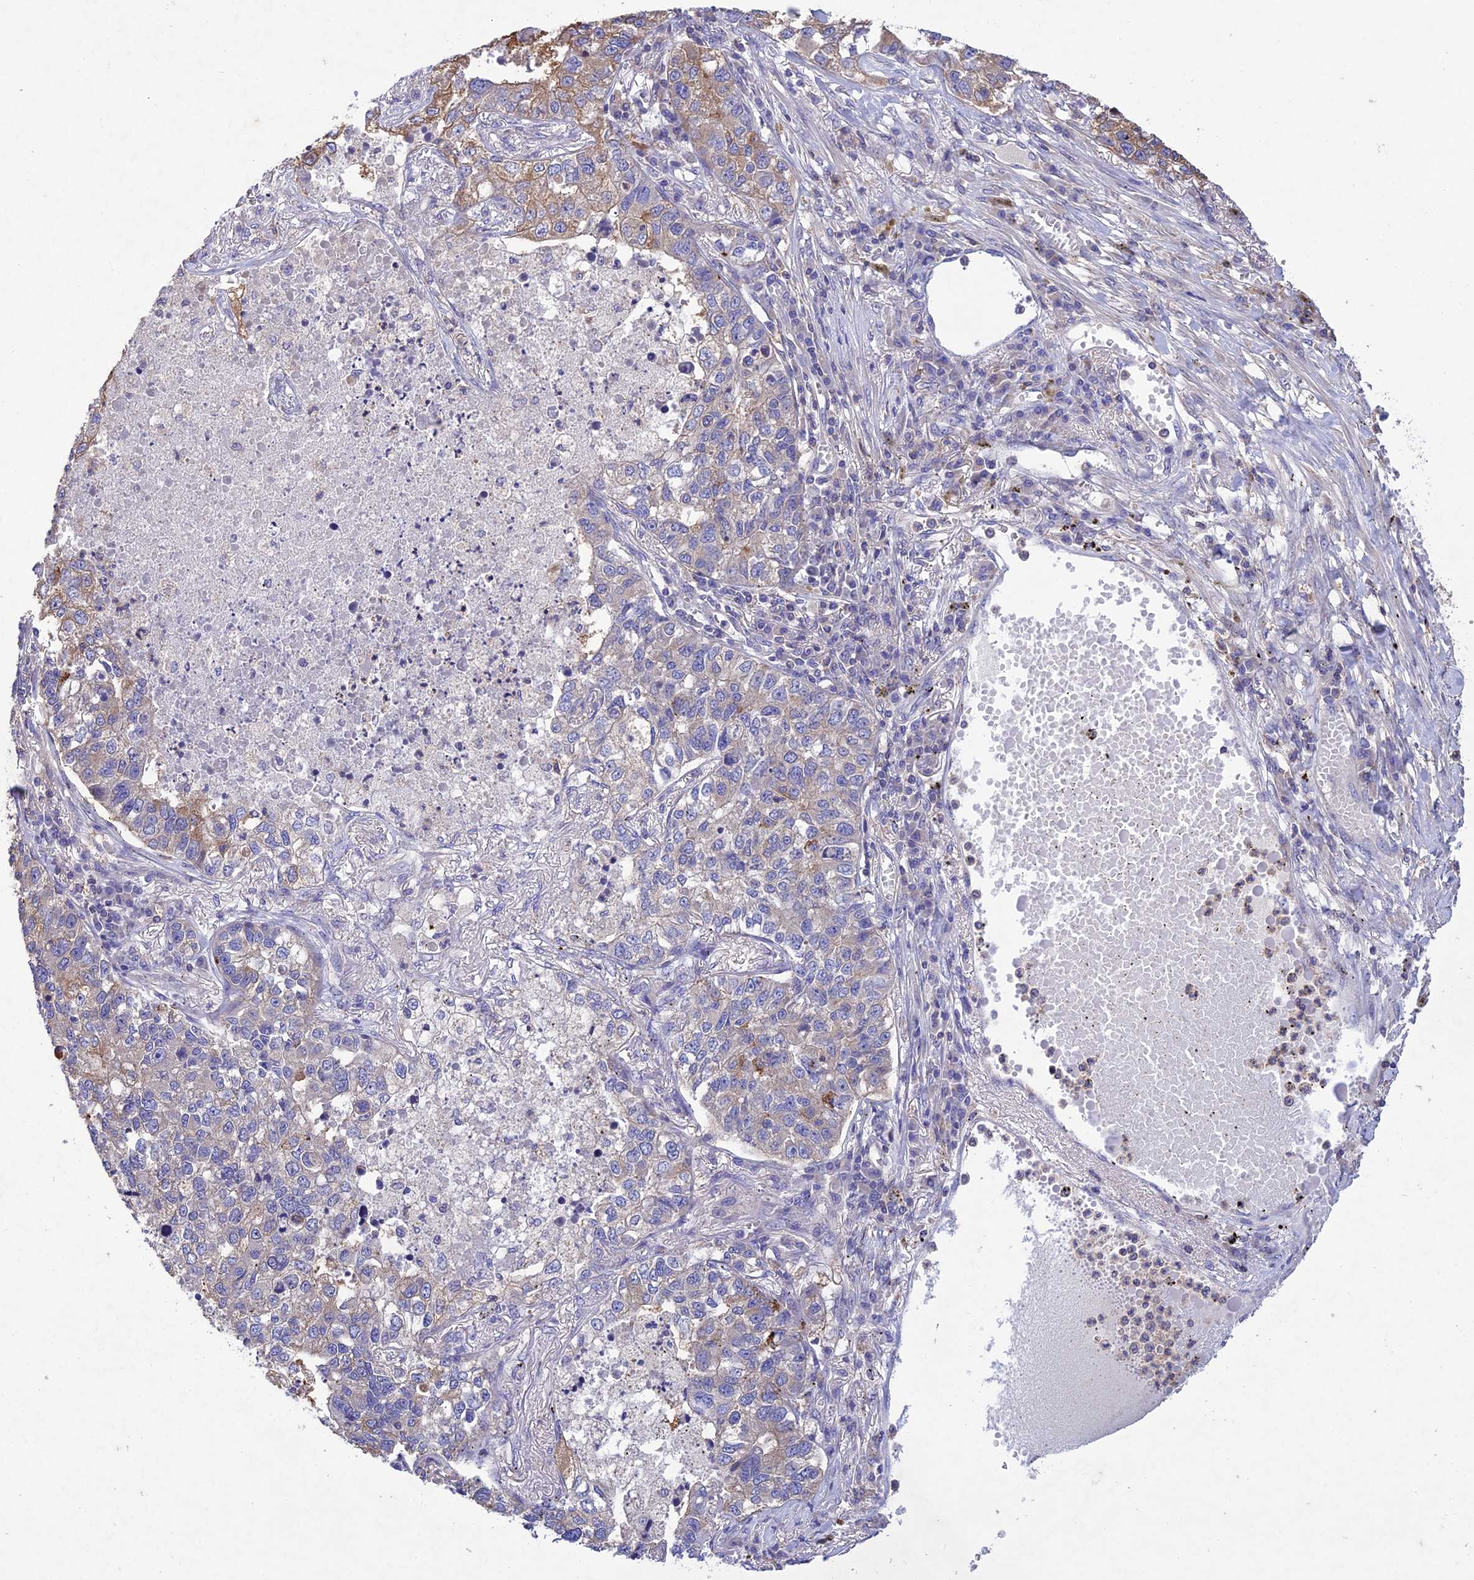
{"staining": {"intensity": "moderate", "quantity": "<25%", "location": "cytoplasmic/membranous"}, "tissue": "lung cancer", "cell_type": "Tumor cells", "image_type": "cancer", "snomed": [{"axis": "morphology", "description": "Adenocarcinoma, NOS"}, {"axis": "topography", "description": "Lung"}], "caption": "Immunohistochemical staining of human lung cancer demonstrates moderate cytoplasmic/membranous protein staining in about <25% of tumor cells. (DAB IHC, brown staining for protein, blue staining for nuclei).", "gene": "SNX24", "patient": {"sex": "male", "age": 49}}